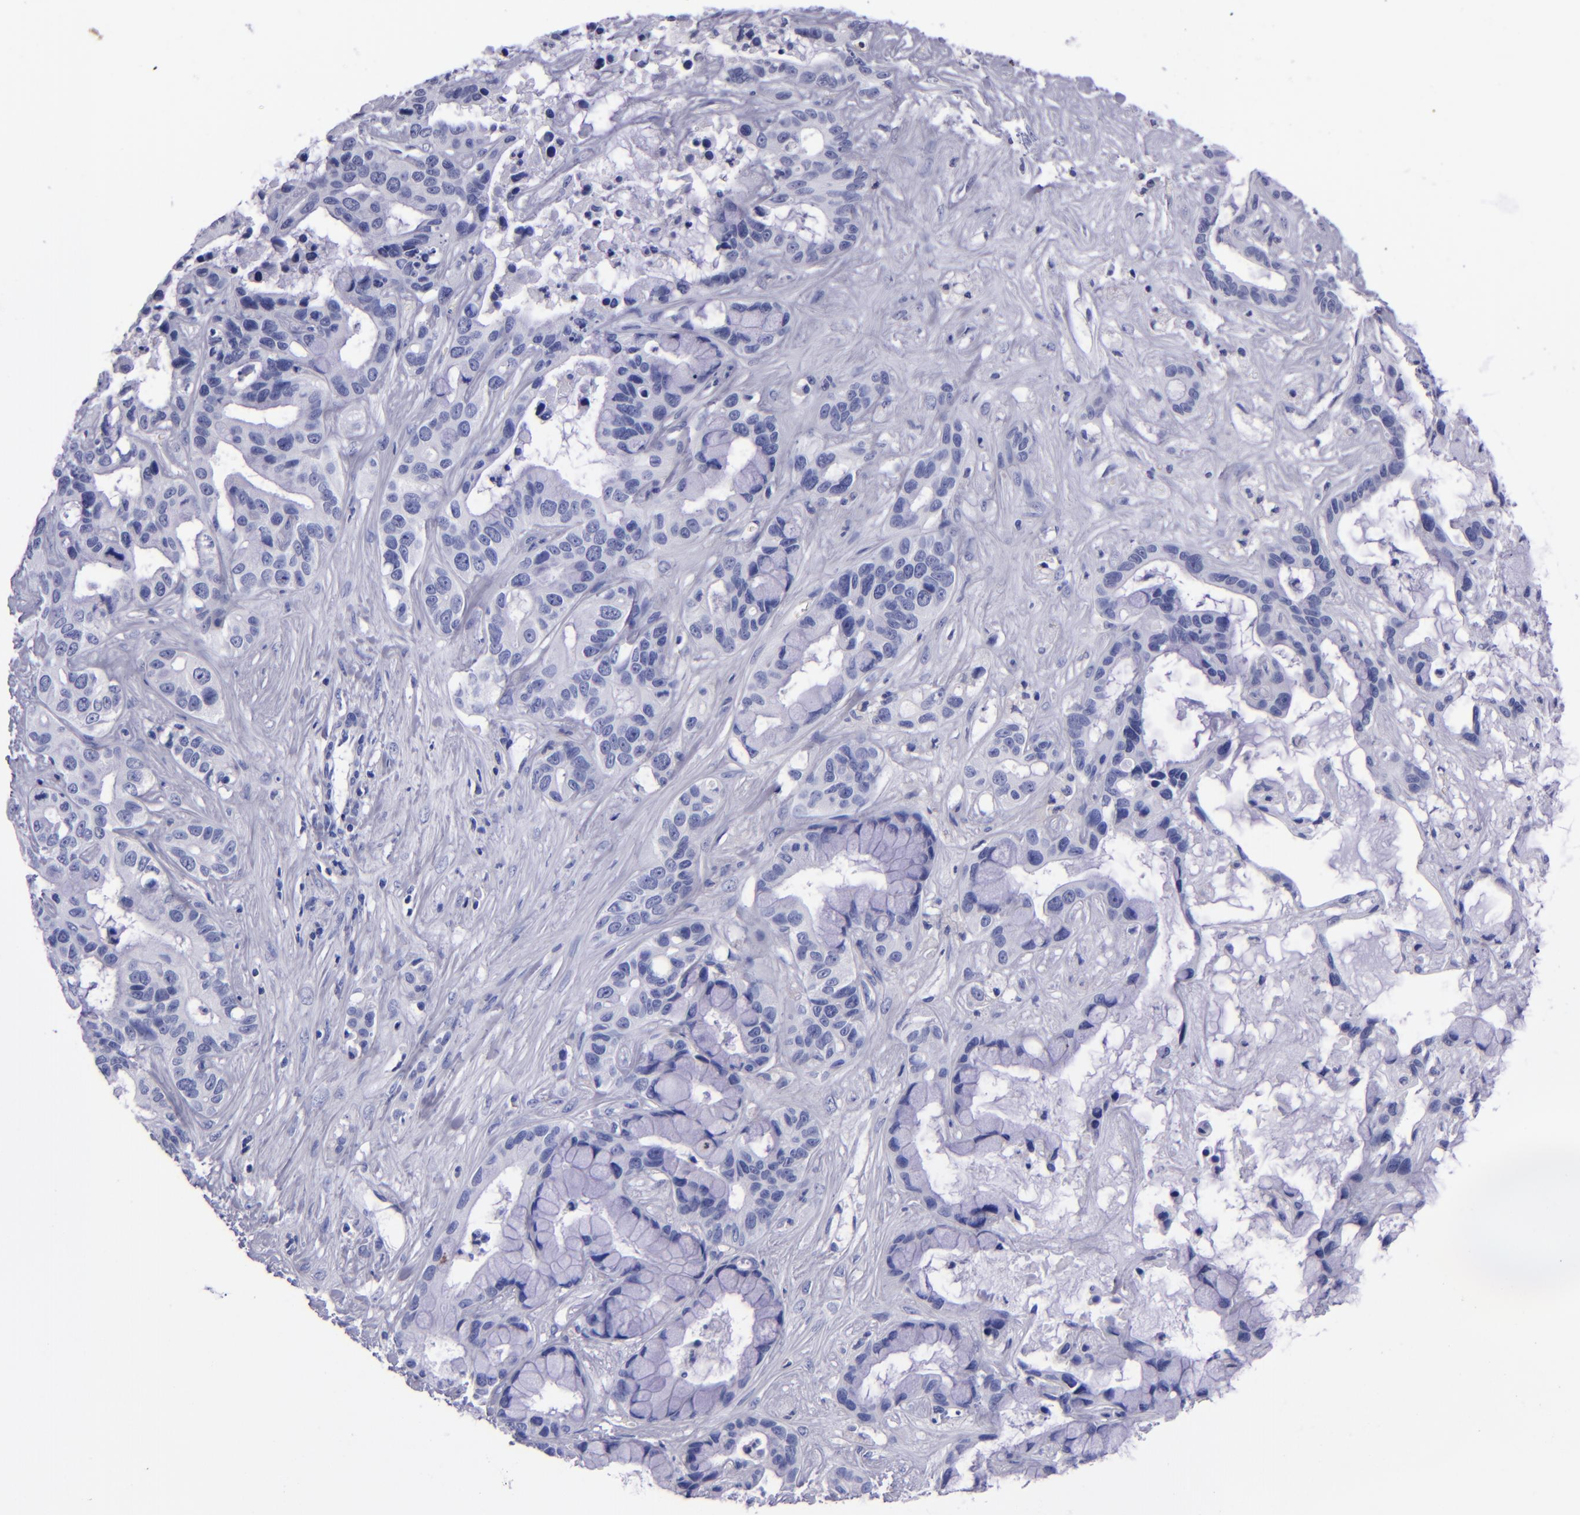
{"staining": {"intensity": "negative", "quantity": "none", "location": "none"}, "tissue": "liver cancer", "cell_type": "Tumor cells", "image_type": "cancer", "snomed": [{"axis": "morphology", "description": "Cholangiocarcinoma"}, {"axis": "topography", "description": "Liver"}], "caption": "A micrograph of liver cancer (cholangiocarcinoma) stained for a protein reveals no brown staining in tumor cells.", "gene": "CD37", "patient": {"sex": "female", "age": 65}}